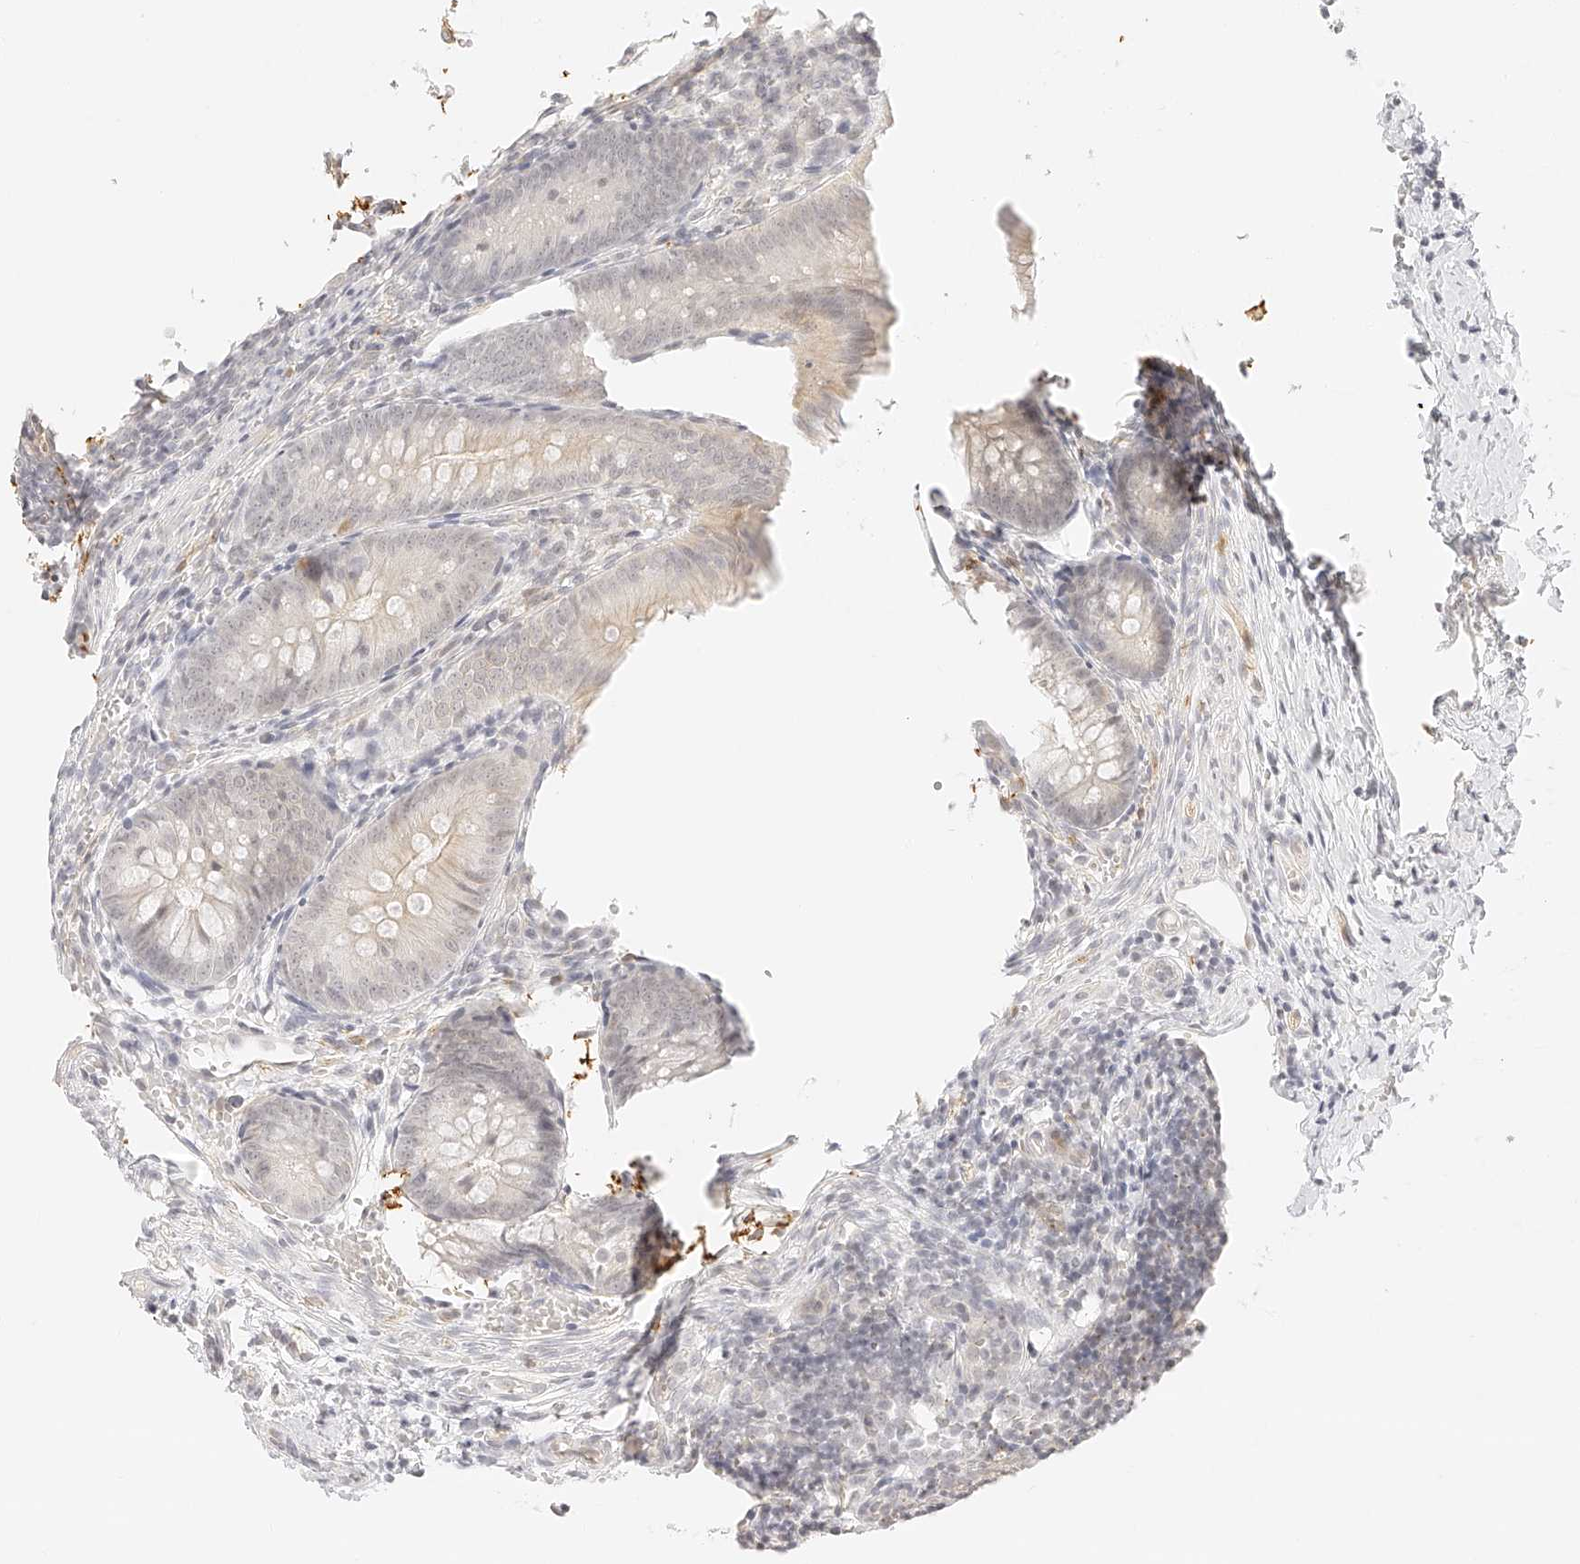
{"staining": {"intensity": "negative", "quantity": "none", "location": "none"}, "tissue": "appendix", "cell_type": "Glandular cells", "image_type": "normal", "snomed": [{"axis": "morphology", "description": "Normal tissue, NOS"}, {"axis": "topography", "description": "Appendix"}], "caption": "This is an immunohistochemistry (IHC) photomicrograph of benign appendix. There is no positivity in glandular cells.", "gene": "ZFP69", "patient": {"sex": "male", "age": 1}}